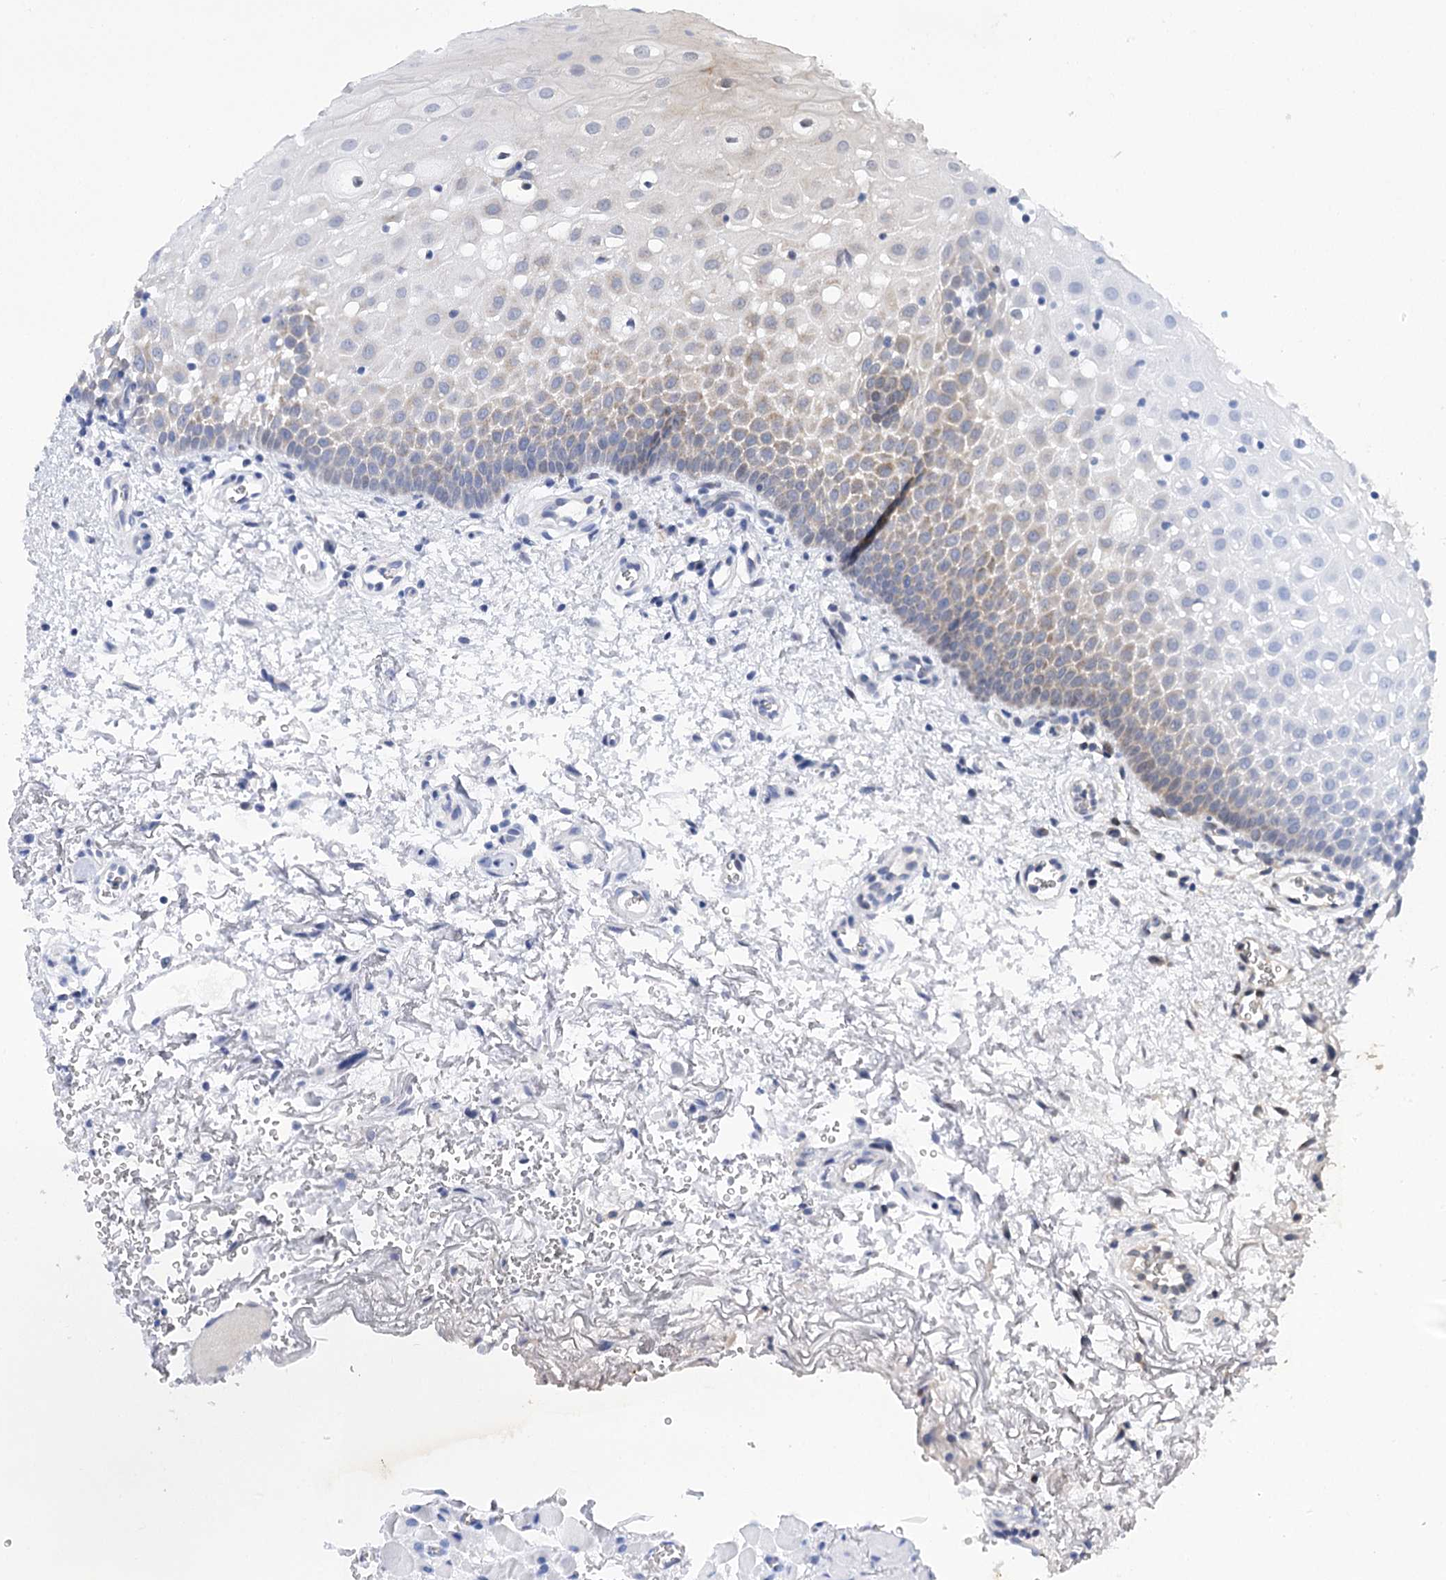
{"staining": {"intensity": "moderate", "quantity": "25%-75%", "location": "cytoplasmic/membranous"}, "tissue": "oral mucosa", "cell_type": "Squamous epithelial cells", "image_type": "normal", "snomed": [{"axis": "morphology", "description": "Normal tissue, NOS"}, {"axis": "morphology", "description": "Squamous cell carcinoma, NOS"}, {"axis": "topography", "description": "Oral tissue"}, {"axis": "topography", "description": "Head-Neck"}], "caption": "Oral mucosa stained for a protein exhibits moderate cytoplasmic/membranous positivity in squamous epithelial cells. (DAB IHC, brown staining for protein, blue staining for nuclei).", "gene": "NFU1", "patient": {"sex": "male", "age": 68}}